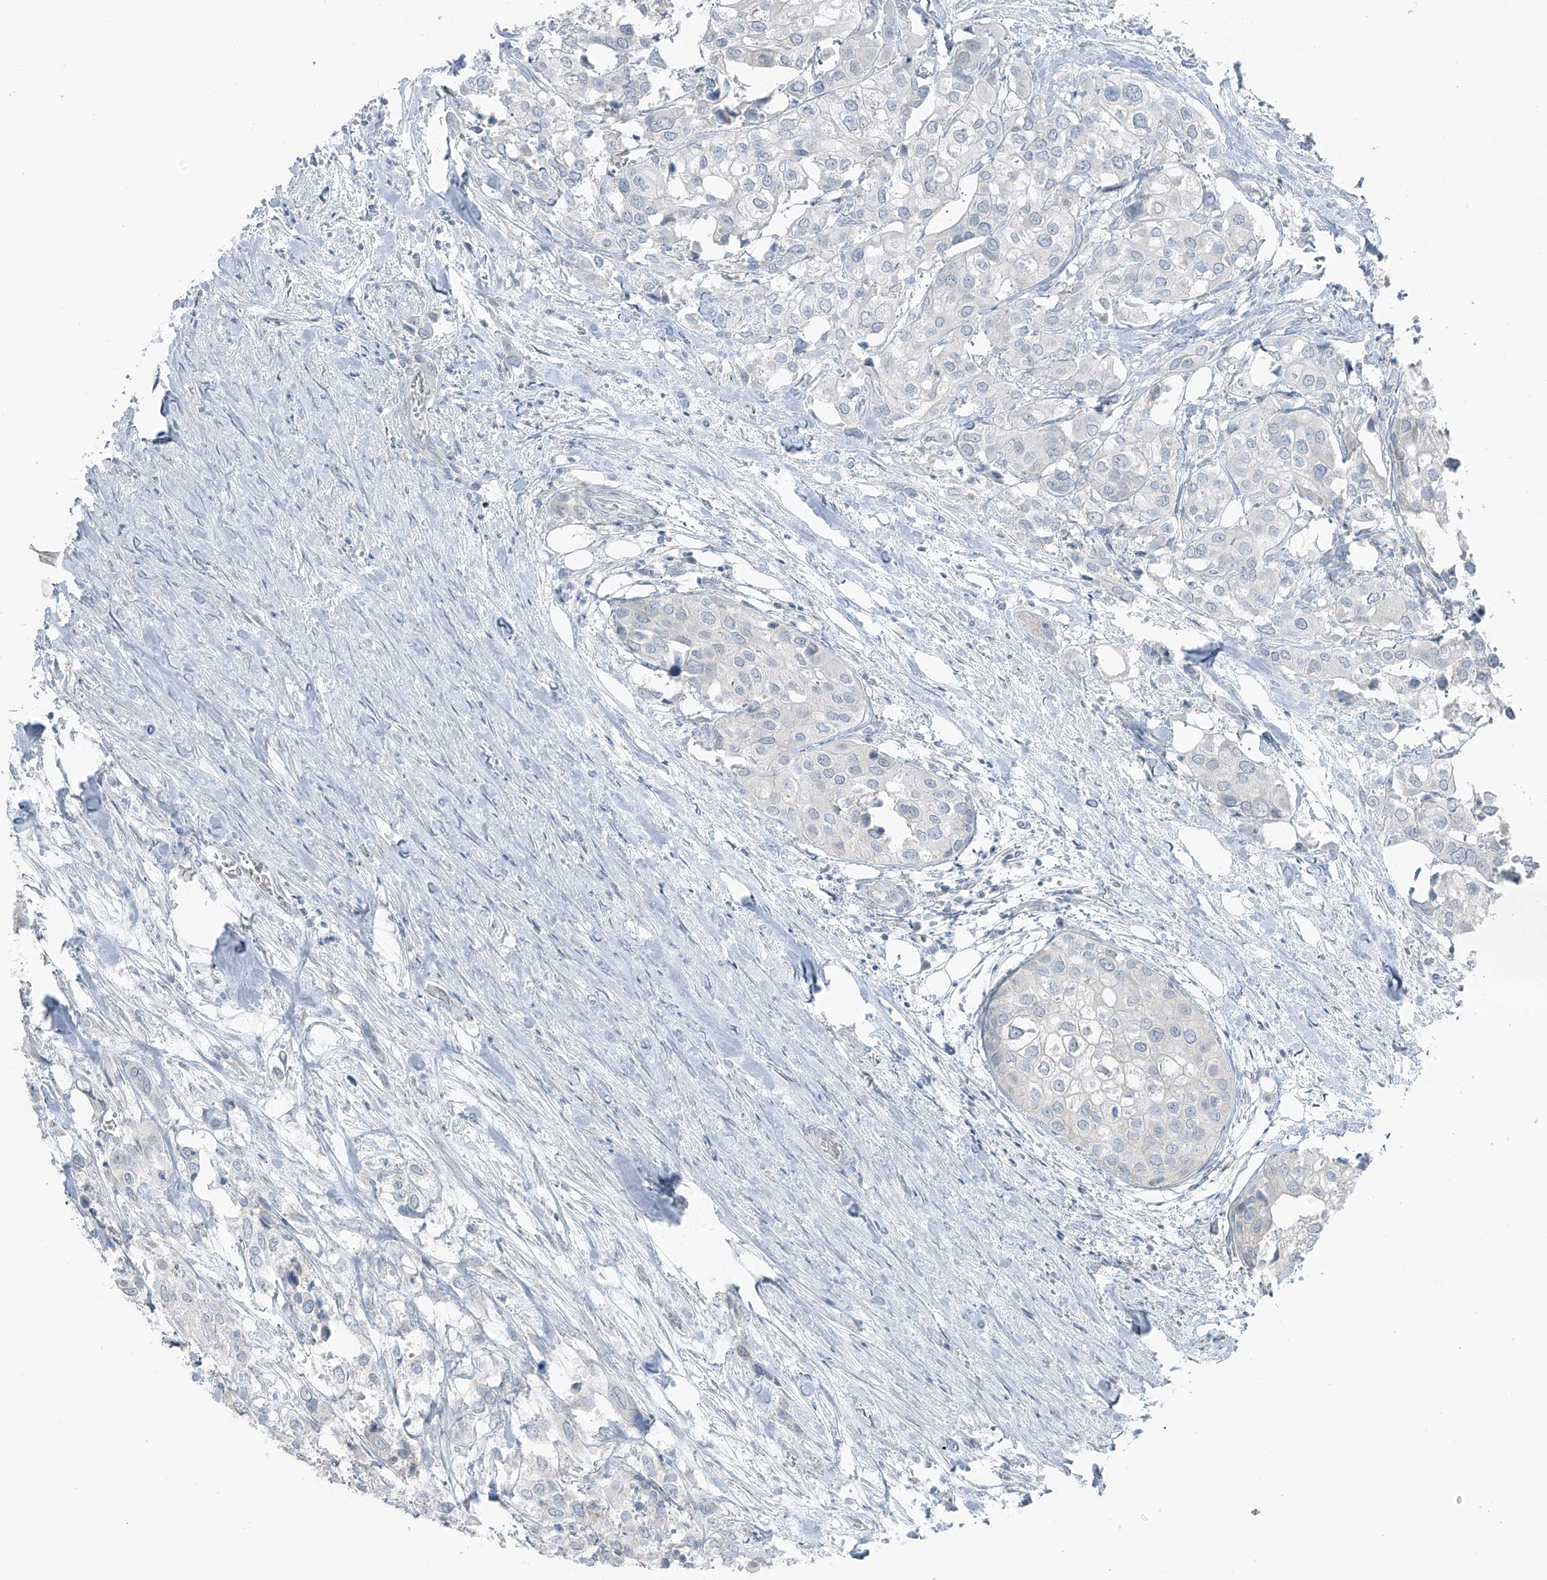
{"staining": {"intensity": "negative", "quantity": "none", "location": "none"}, "tissue": "urothelial cancer", "cell_type": "Tumor cells", "image_type": "cancer", "snomed": [{"axis": "morphology", "description": "Urothelial carcinoma, High grade"}, {"axis": "topography", "description": "Urinary bladder"}], "caption": "IHC of human high-grade urothelial carcinoma displays no staining in tumor cells.", "gene": "PRDM6", "patient": {"sex": "male", "age": 64}}